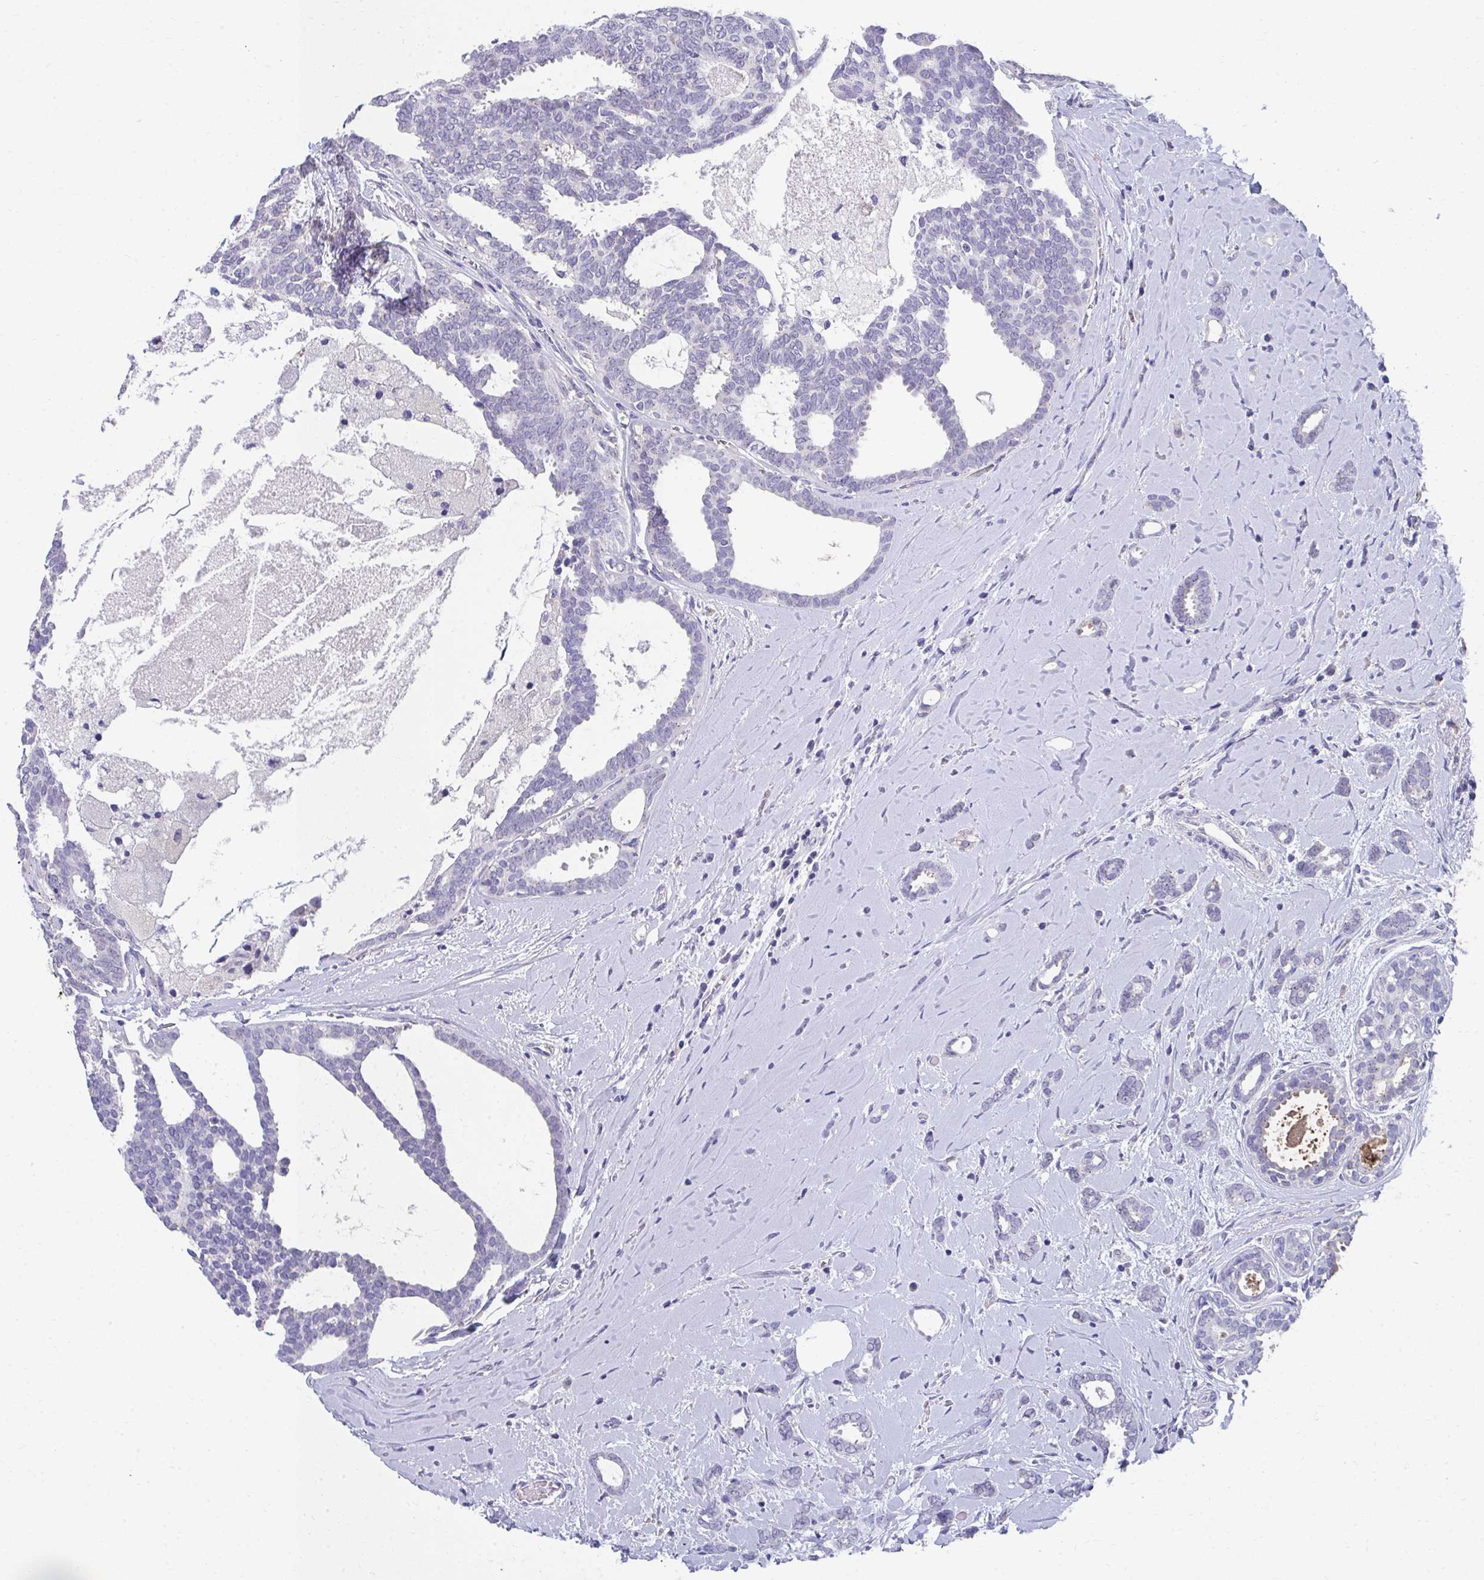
{"staining": {"intensity": "negative", "quantity": "none", "location": "none"}, "tissue": "breast cancer", "cell_type": "Tumor cells", "image_type": "cancer", "snomed": [{"axis": "morphology", "description": "Intraductal carcinoma, in situ"}, {"axis": "morphology", "description": "Duct carcinoma"}, {"axis": "morphology", "description": "Lobular carcinoma, in situ"}, {"axis": "topography", "description": "Breast"}], "caption": "High magnification brightfield microscopy of breast cancer stained with DAB (3,3'-diaminobenzidine) (brown) and counterstained with hematoxylin (blue): tumor cells show no significant staining.", "gene": "TMPRSS2", "patient": {"sex": "female", "age": 44}}